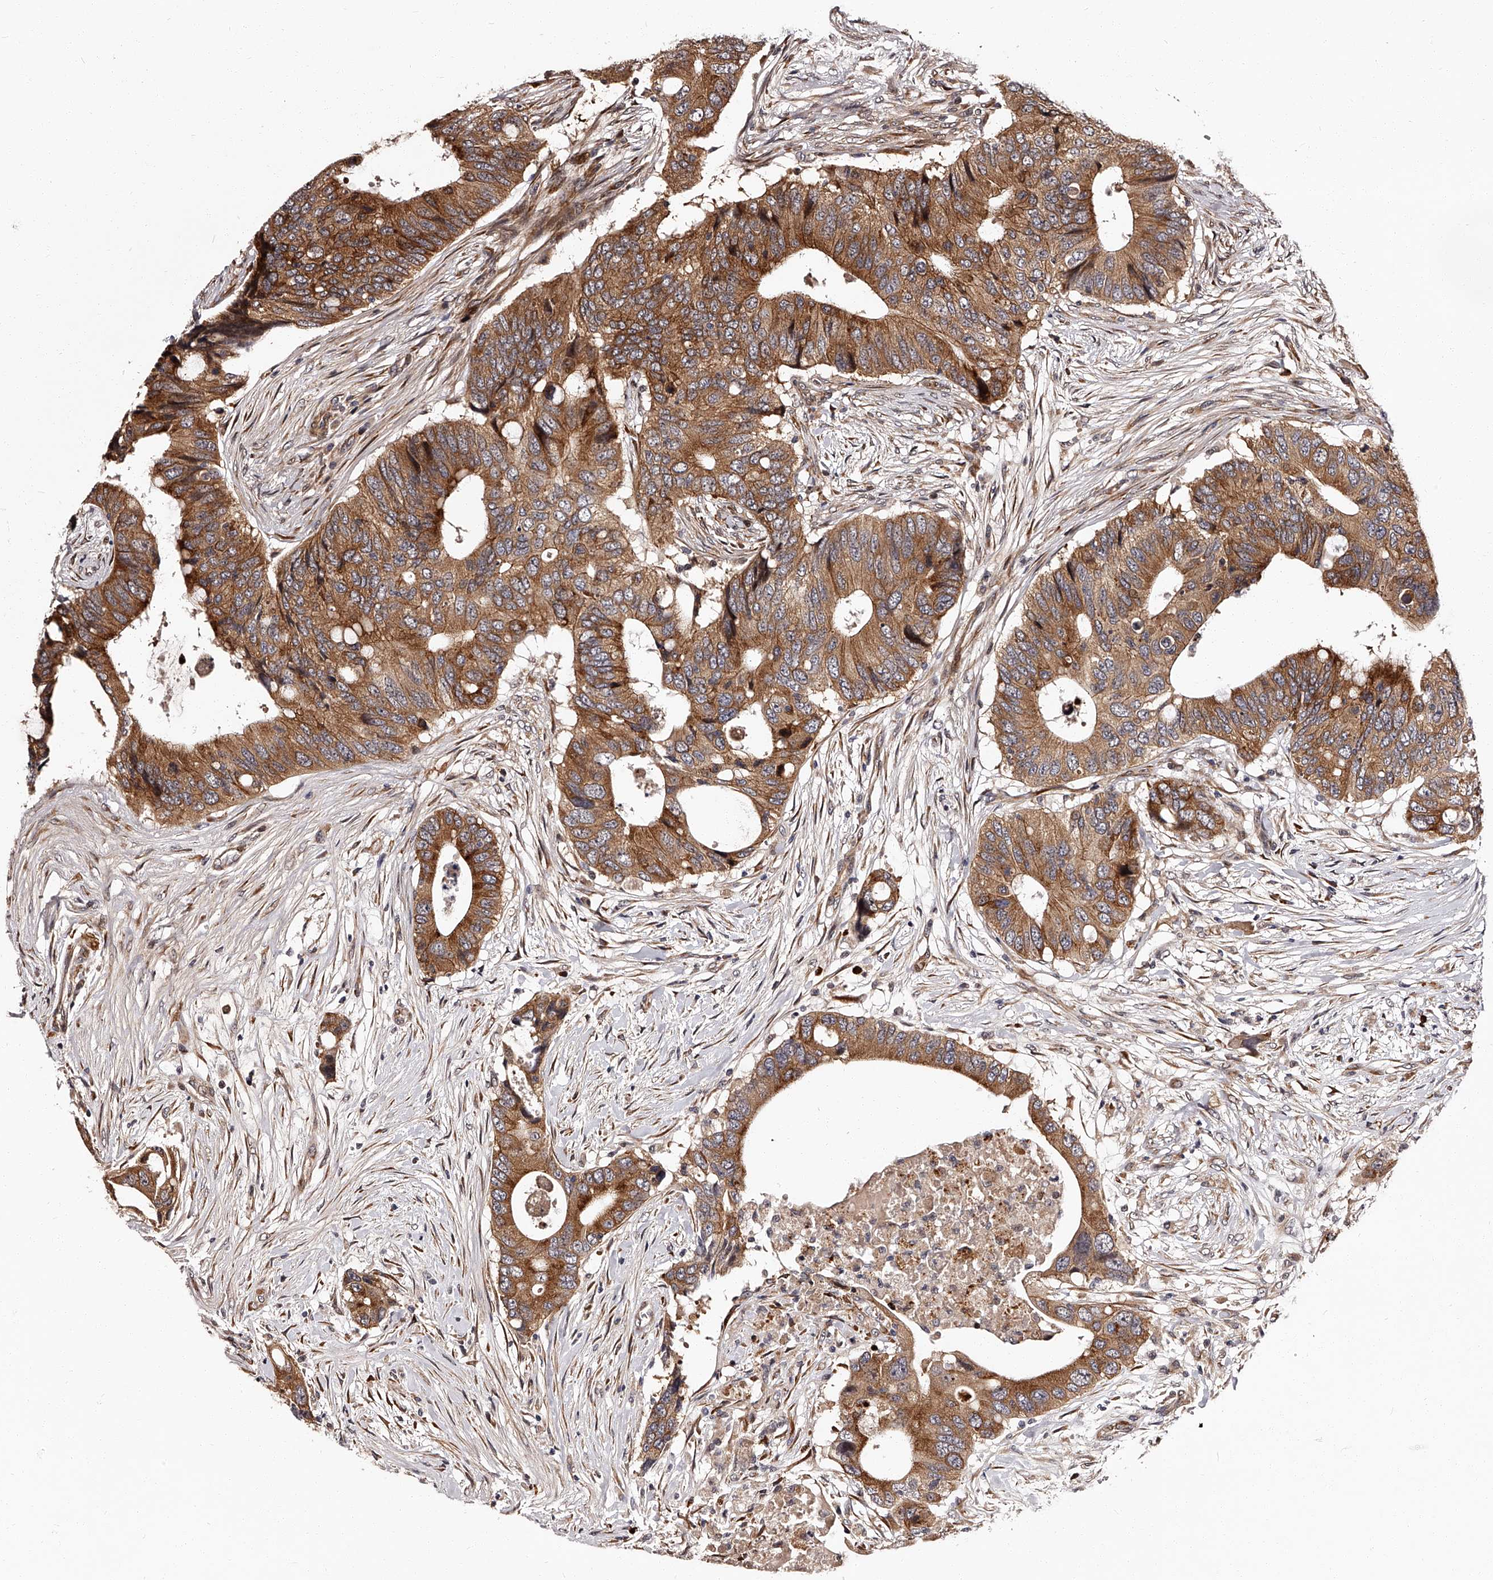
{"staining": {"intensity": "strong", "quantity": ">75%", "location": "cytoplasmic/membranous"}, "tissue": "colorectal cancer", "cell_type": "Tumor cells", "image_type": "cancer", "snomed": [{"axis": "morphology", "description": "Adenocarcinoma, NOS"}, {"axis": "topography", "description": "Colon"}], "caption": "Approximately >75% of tumor cells in human colorectal adenocarcinoma demonstrate strong cytoplasmic/membranous protein staining as visualized by brown immunohistochemical staining.", "gene": "RSC1A1", "patient": {"sex": "male", "age": 71}}